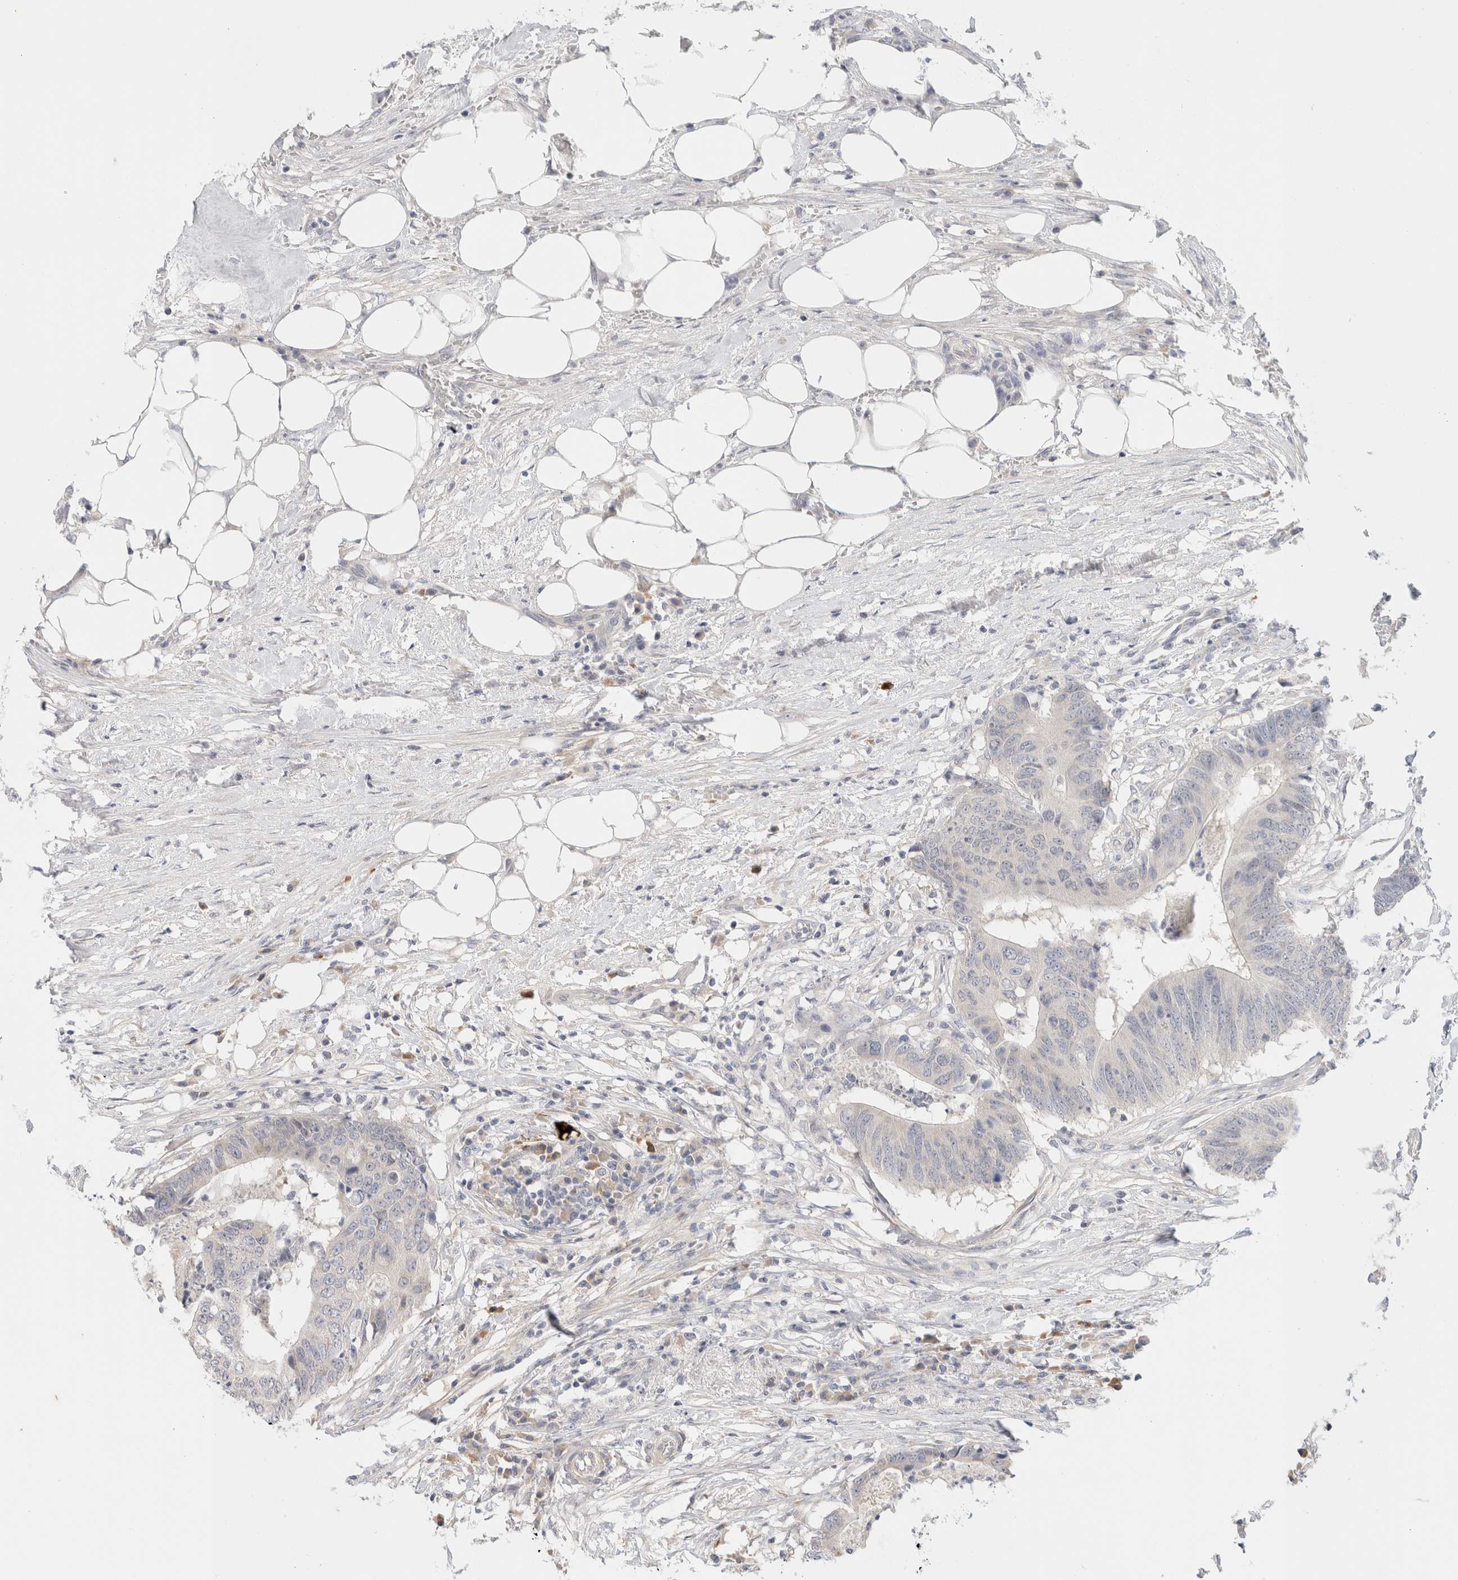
{"staining": {"intensity": "negative", "quantity": "none", "location": "none"}, "tissue": "colorectal cancer", "cell_type": "Tumor cells", "image_type": "cancer", "snomed": [{"axis": "morphology", "description": "Adenocarcinoma, NOS"}, {"axis": "topography", "description": "Colon"}], "caption": "DAB immunohistochemical staining of human colorectal adenocarcinoma displays no significant staining in tumor cells.", "gene": "SPRTN", "patient": {"sex": "male", "age": 56}}